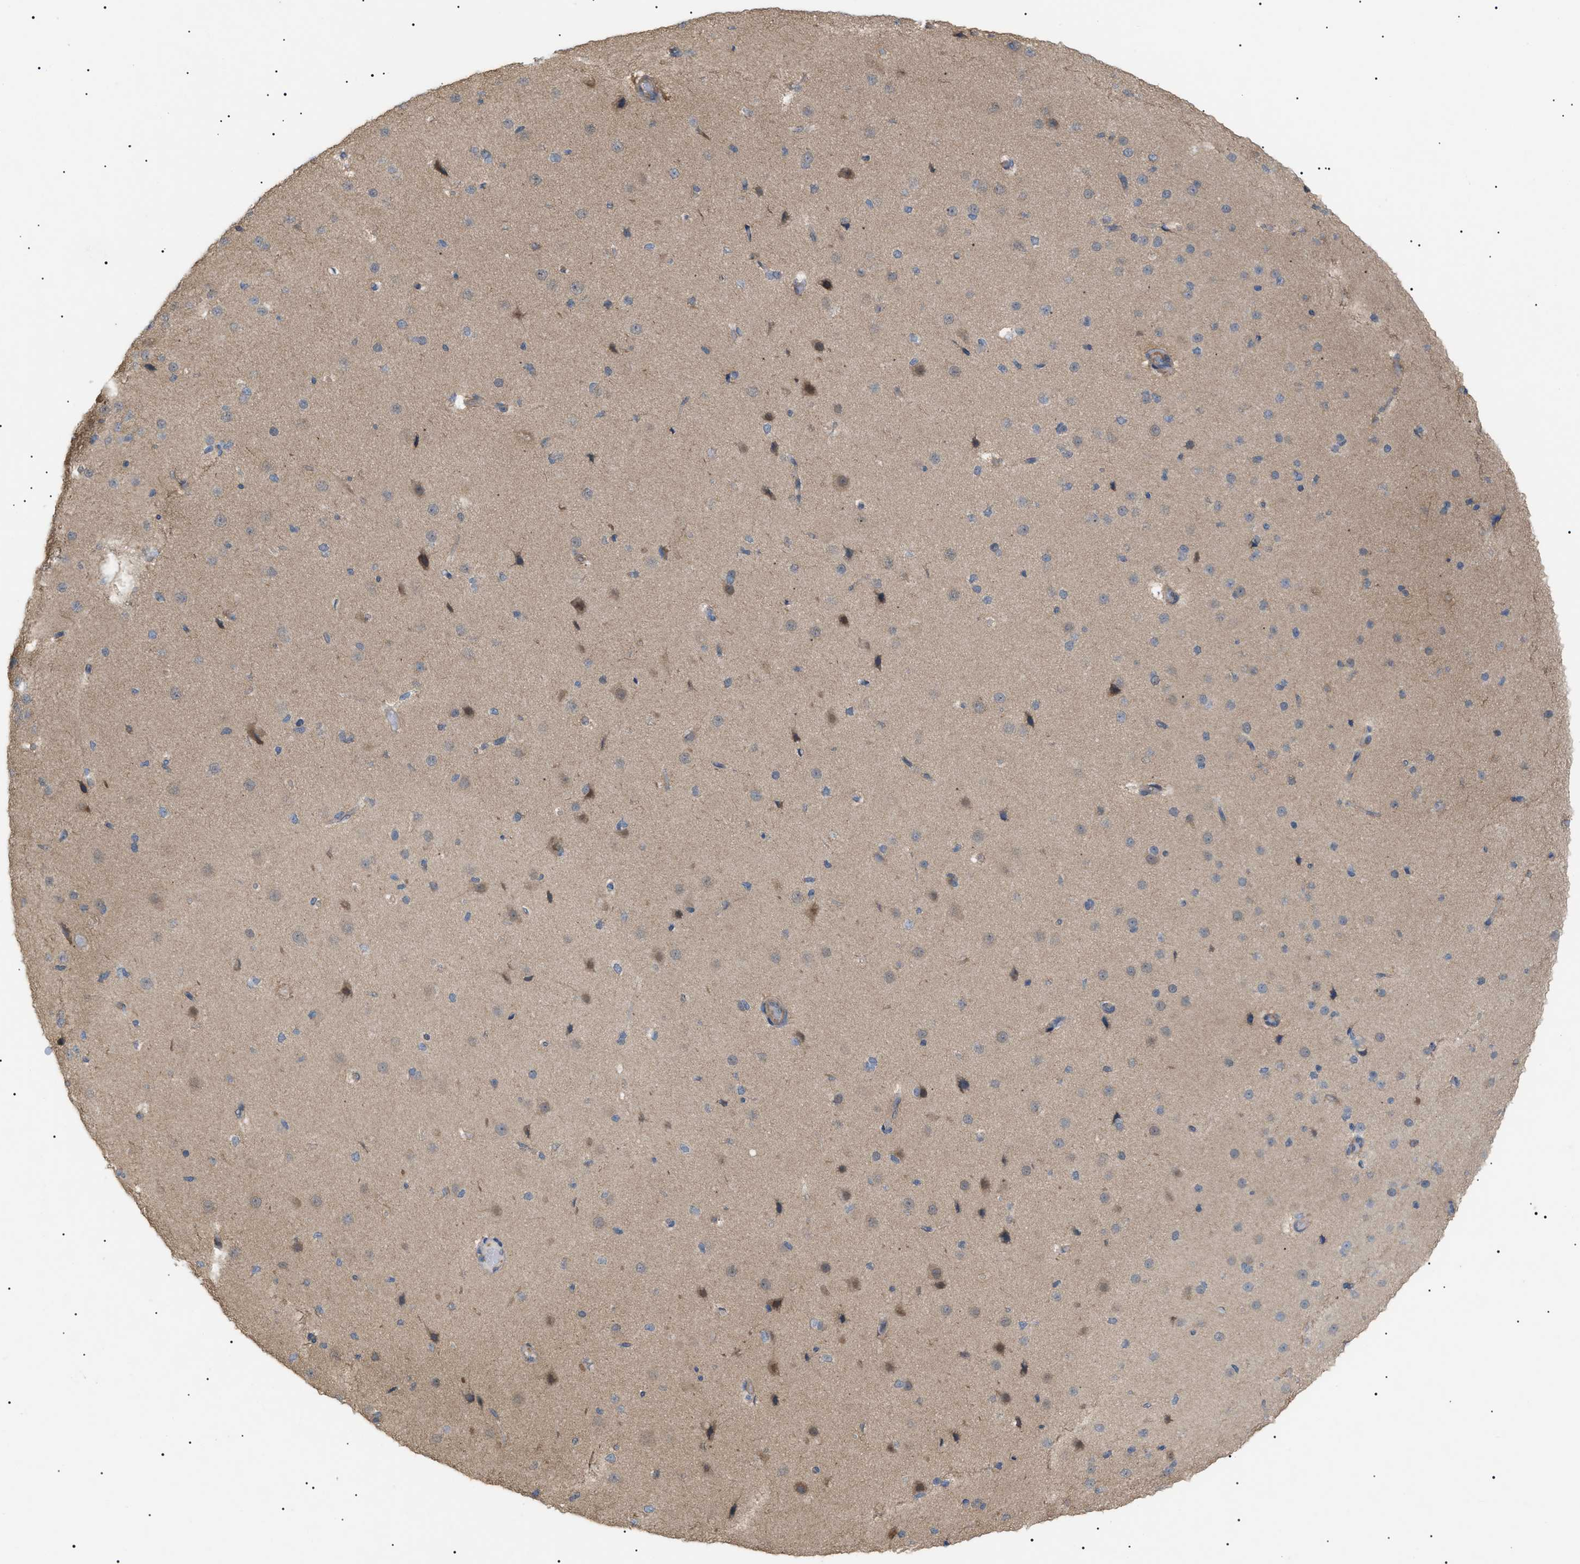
{"staining": {"intensity": "negative", "quantity": "none", "location": "none"}, "tissue": "cerebral cortex", "cell_type": "Endothelial cells", "image_type": "normal", "snomed": [{"axis": "morphology", "description": "Normal tissue, NOS"}, {"axis": "morphology", "description": "Developmental malformation"}, {"axis": "topography", "description": "Cerebral cortex"}], "caption": "Immunohistochemical staining of normal human cerebral cortex shows no significant staining in endothelial cells. The staining was performed using DAB (3,3'-diaminobenzidine) to visualize the protein expression in brown, while the nuclei were stained in blue with hematoxylin (Magnification: 20x).", "gene": "IRS2", "patient": {"sex": "female", "age": 30}}